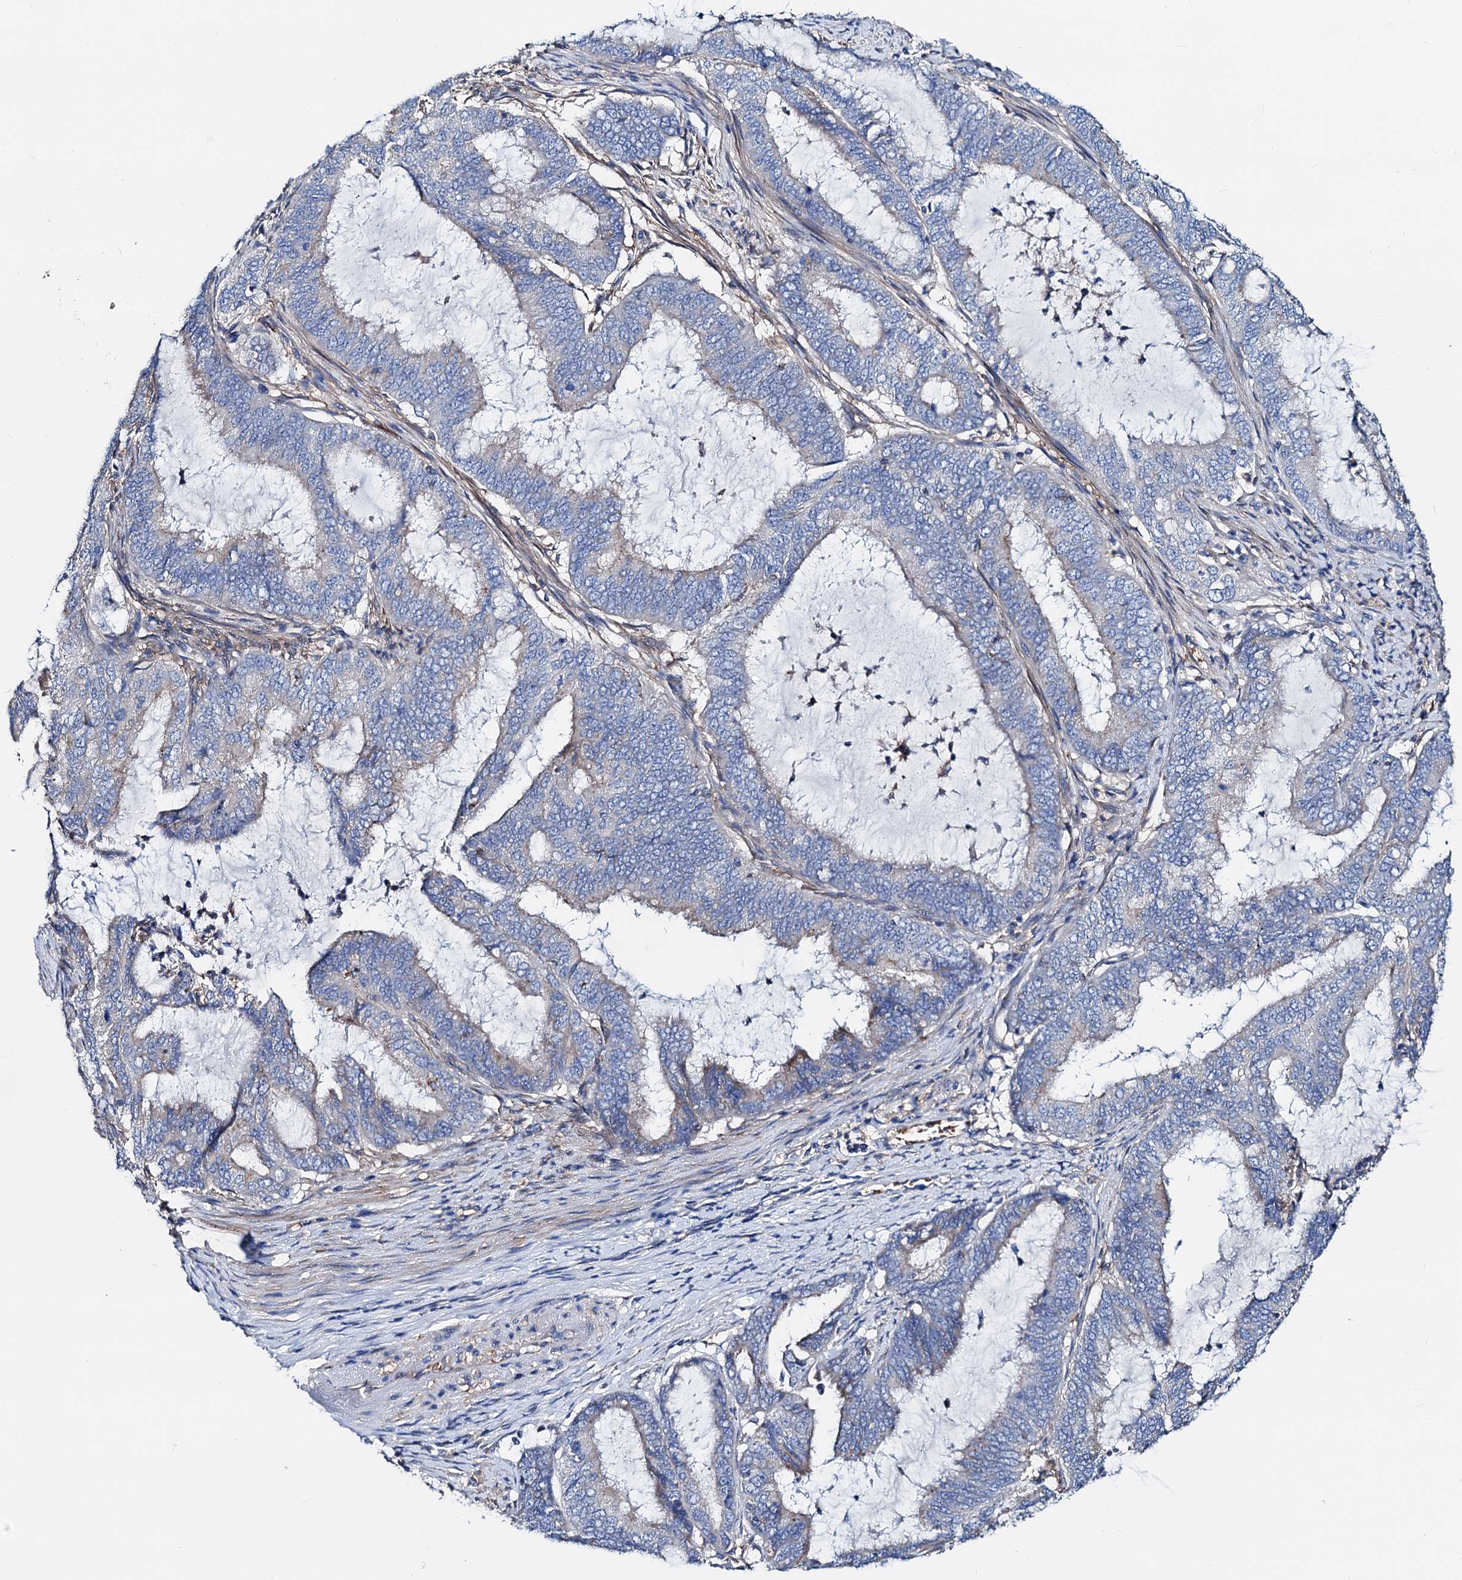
{"staining": {"intensity": "weak", "quantity": "<25%", "location": "cytoplasmic/membranous"}, "tissue": "endometrial cancer", "cell_type": "Tumor cells", "image_type": "cancer", "snomed": [{"axis": "morphology", "description": "Adenocarcinoma, NOS"}, {"axis": "topography", "description": "Endometrium"}], "caption": "Adenocarcinoma (endometrial) was stained to show a protein in brown. There is no significant positivity in tumor cells.", "gene": "GCOM1", "patient": {"sex": "female", "age": 51}}